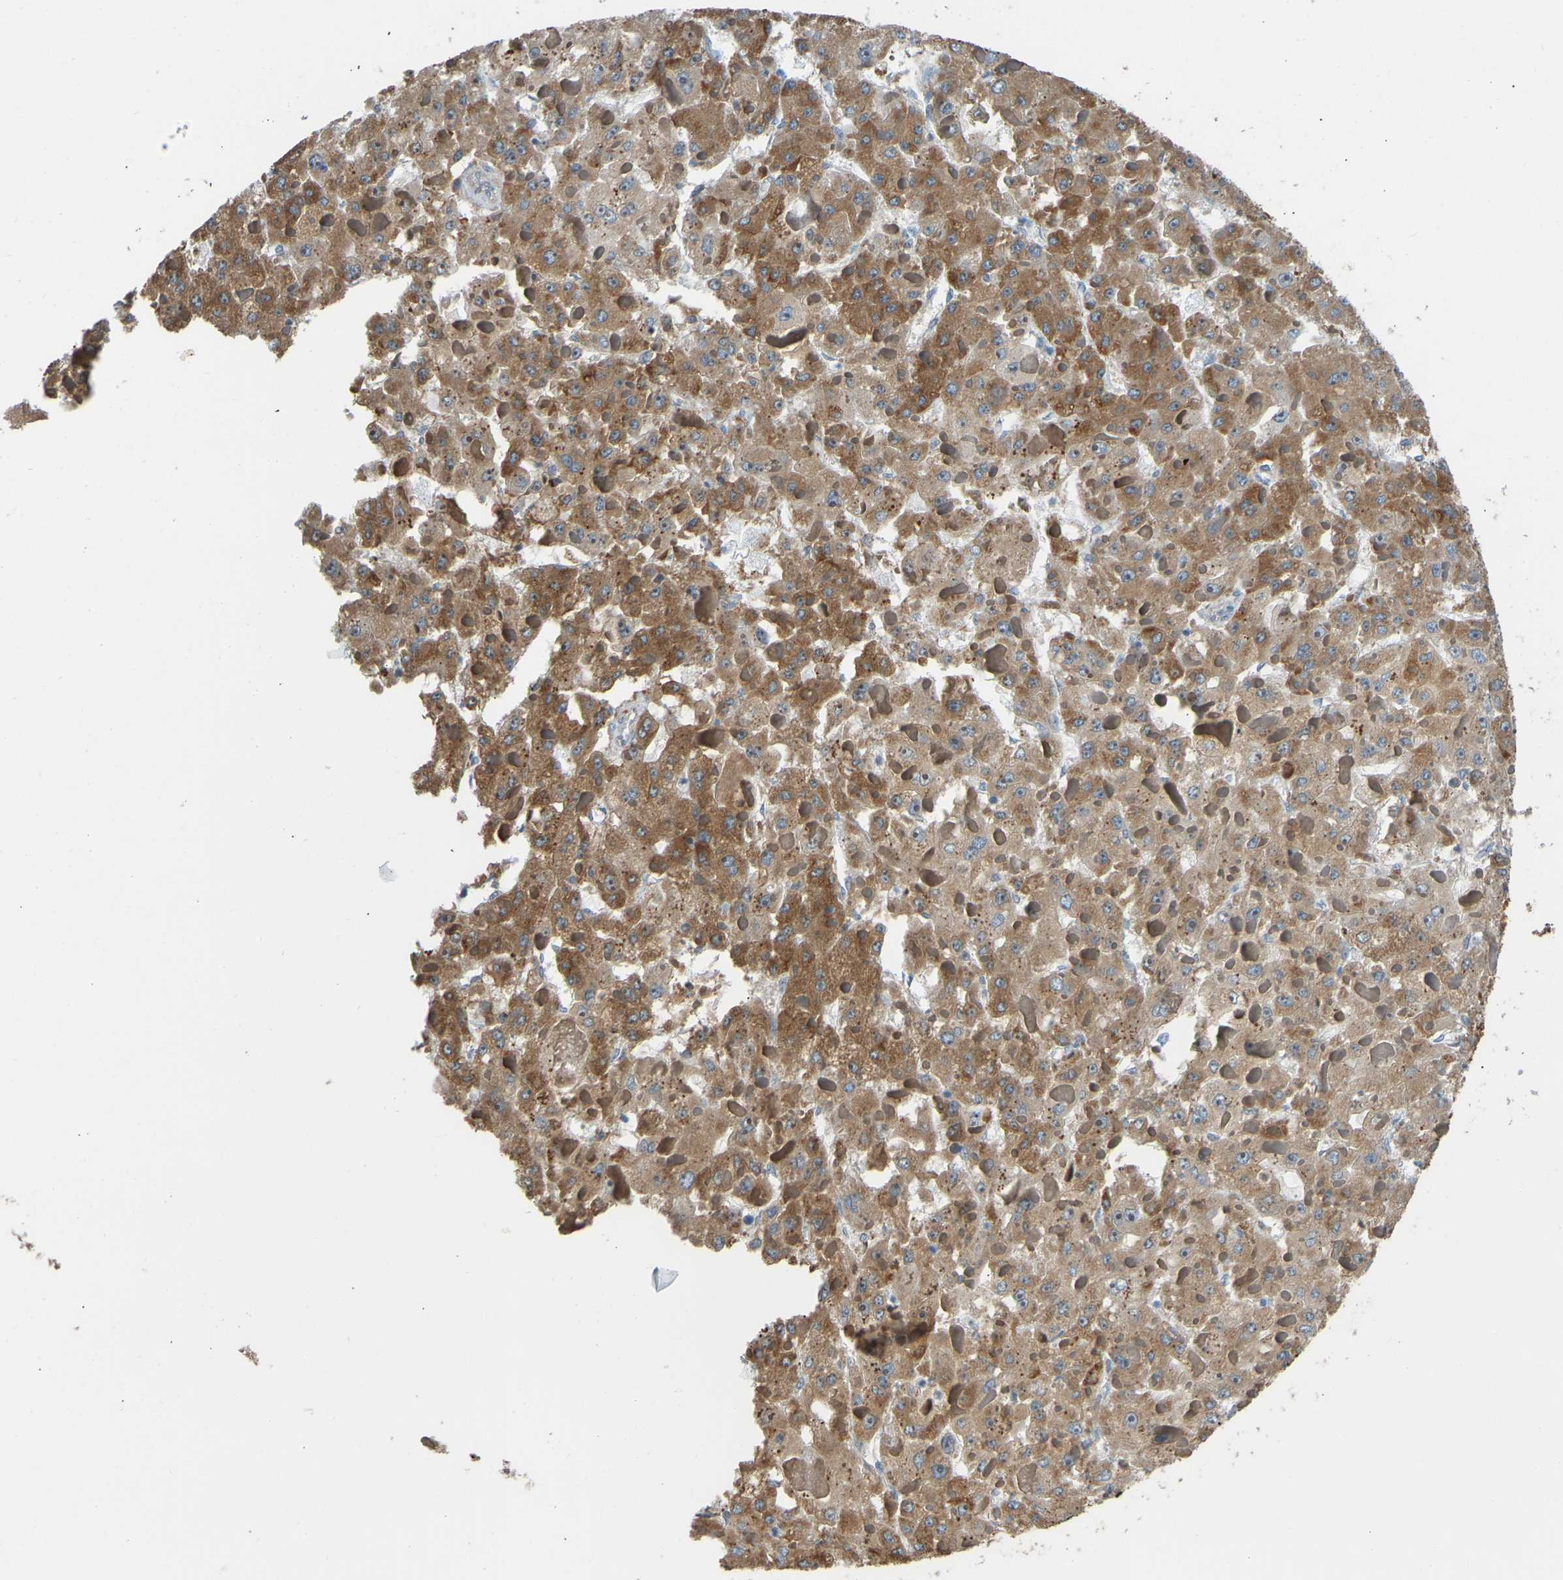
{"staining": {"intensity": "moderate", "quantity": ">75%", "location": "cytoplasmic/membranous"}, "tissue": "liver cancer", "cell_type": "Tumor cells", "image_type": "cancer", "snomed": [{"axis": "morphology", "description": "Carcinoma, Hepatocellular, NOS"}, {"axis": "topography", "description": "Liver"}], "caption": "The histopathology image shows immunohistochemical staining of hepatocellular carcinoma (liver). There is moderate cytoplasmic/membranous positivity is identified in about >75% of tumor cells.", "gene": "OS9", "patient": {"sex": "female", "age": 73}}